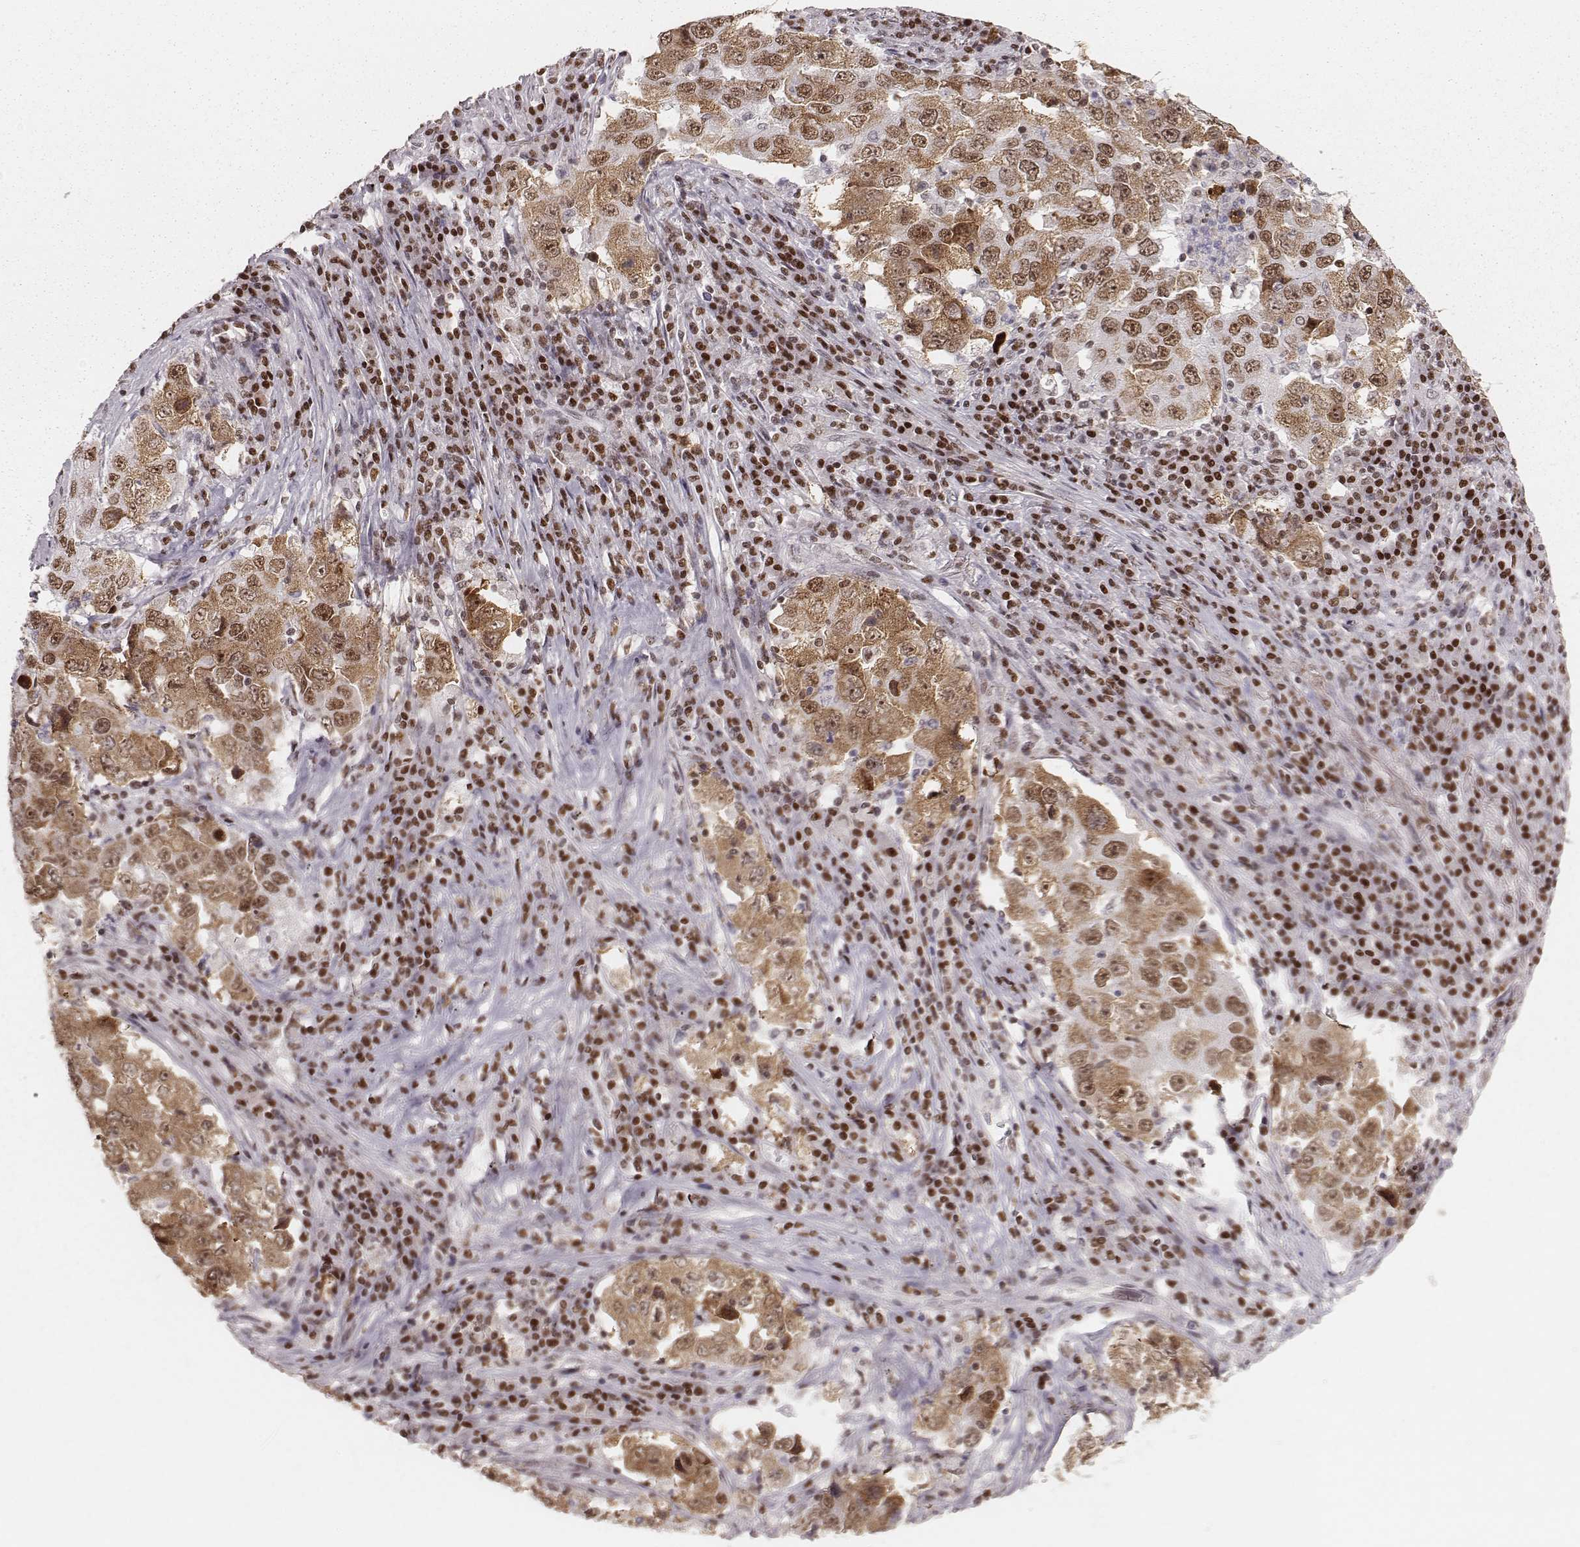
{"staining": {"intensity": "moderate", "quantity": ">75%", "location": "nuclear"}, "tissue": "lung cancer", "cell_type": "Tumor cells", "image_type": "cancer", "snomed": [{"axis": "morphology", "description": "Adenocarcinoma, NOS"}, {"axis": "topography", "description": "Lung"}], "caption": "Adenocarcinoma (lung) stained for a protein shows moderate nuclear positivity in tumor cells. (IHC, brightfield microscopy, high magnification).", "gene": "PARP1", "patient": {"sex": "male", "age": 73}}